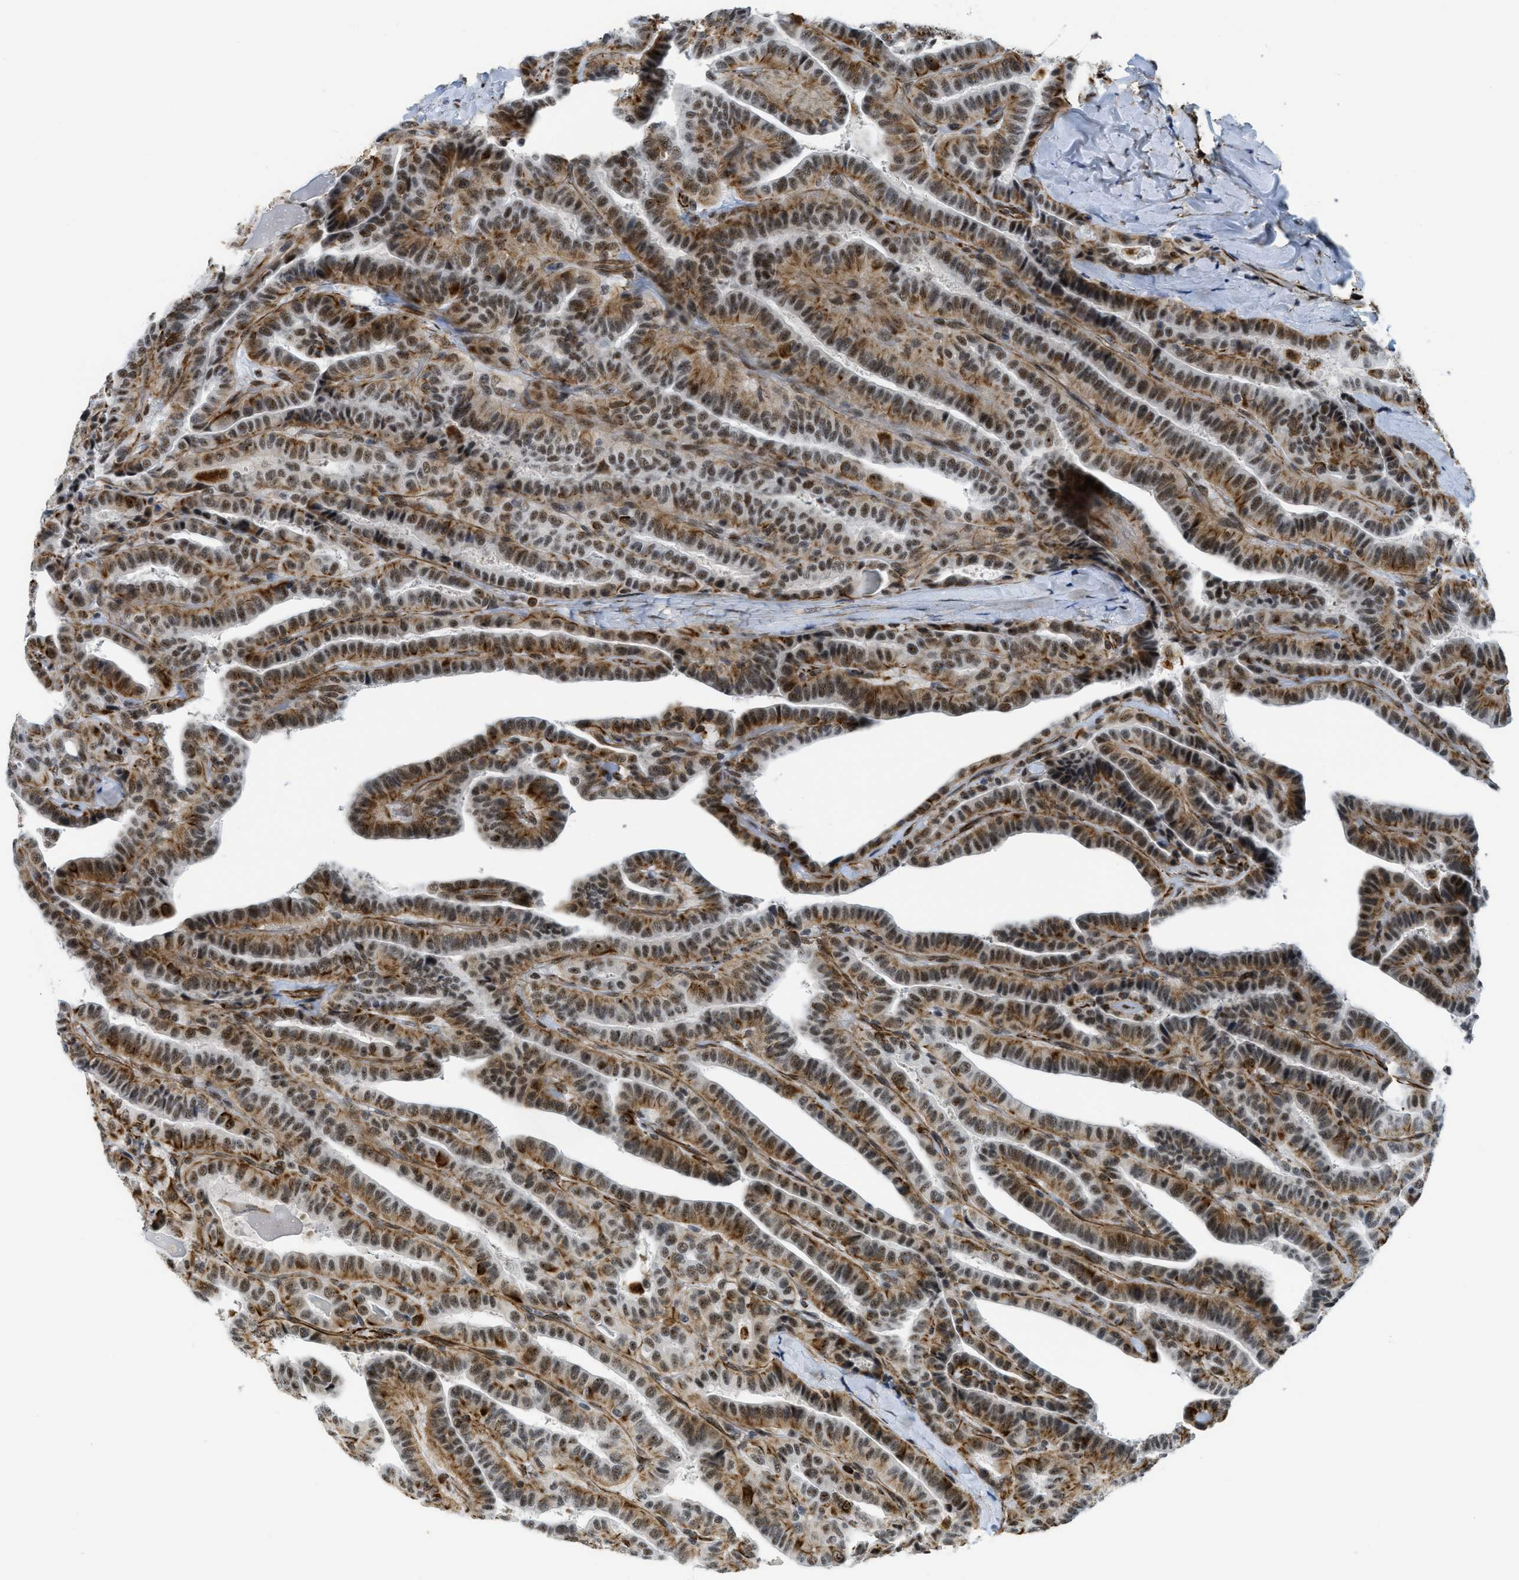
{"staining": {"intensity": "moderate", "quantity": ">75%", "location": "cytoplasmic/membranous,nuclear"}, "tissue": "thyroid cancer", "cell_type": "Tumor cells", "image_type": "cancer", "snomed": [{"axis": "morphology", "description": "Papillary adenocarcinoma, NOS"}, {"axis": "topography", "description": "Thyroid gland"}], "caption": "A medium amount of moderate cytoplasmic/membranous and nuclear staining is seen in about >75% of tumor cells in papillary adenocarcinoma (thyroid) tissue. The protein is stained brown, and the nuclei are stained in blue (DAB IHC with brightfield microscopy, high magnification).", "gene": "LRRC8B", "patient": {"sex": "male", "age": 77}}